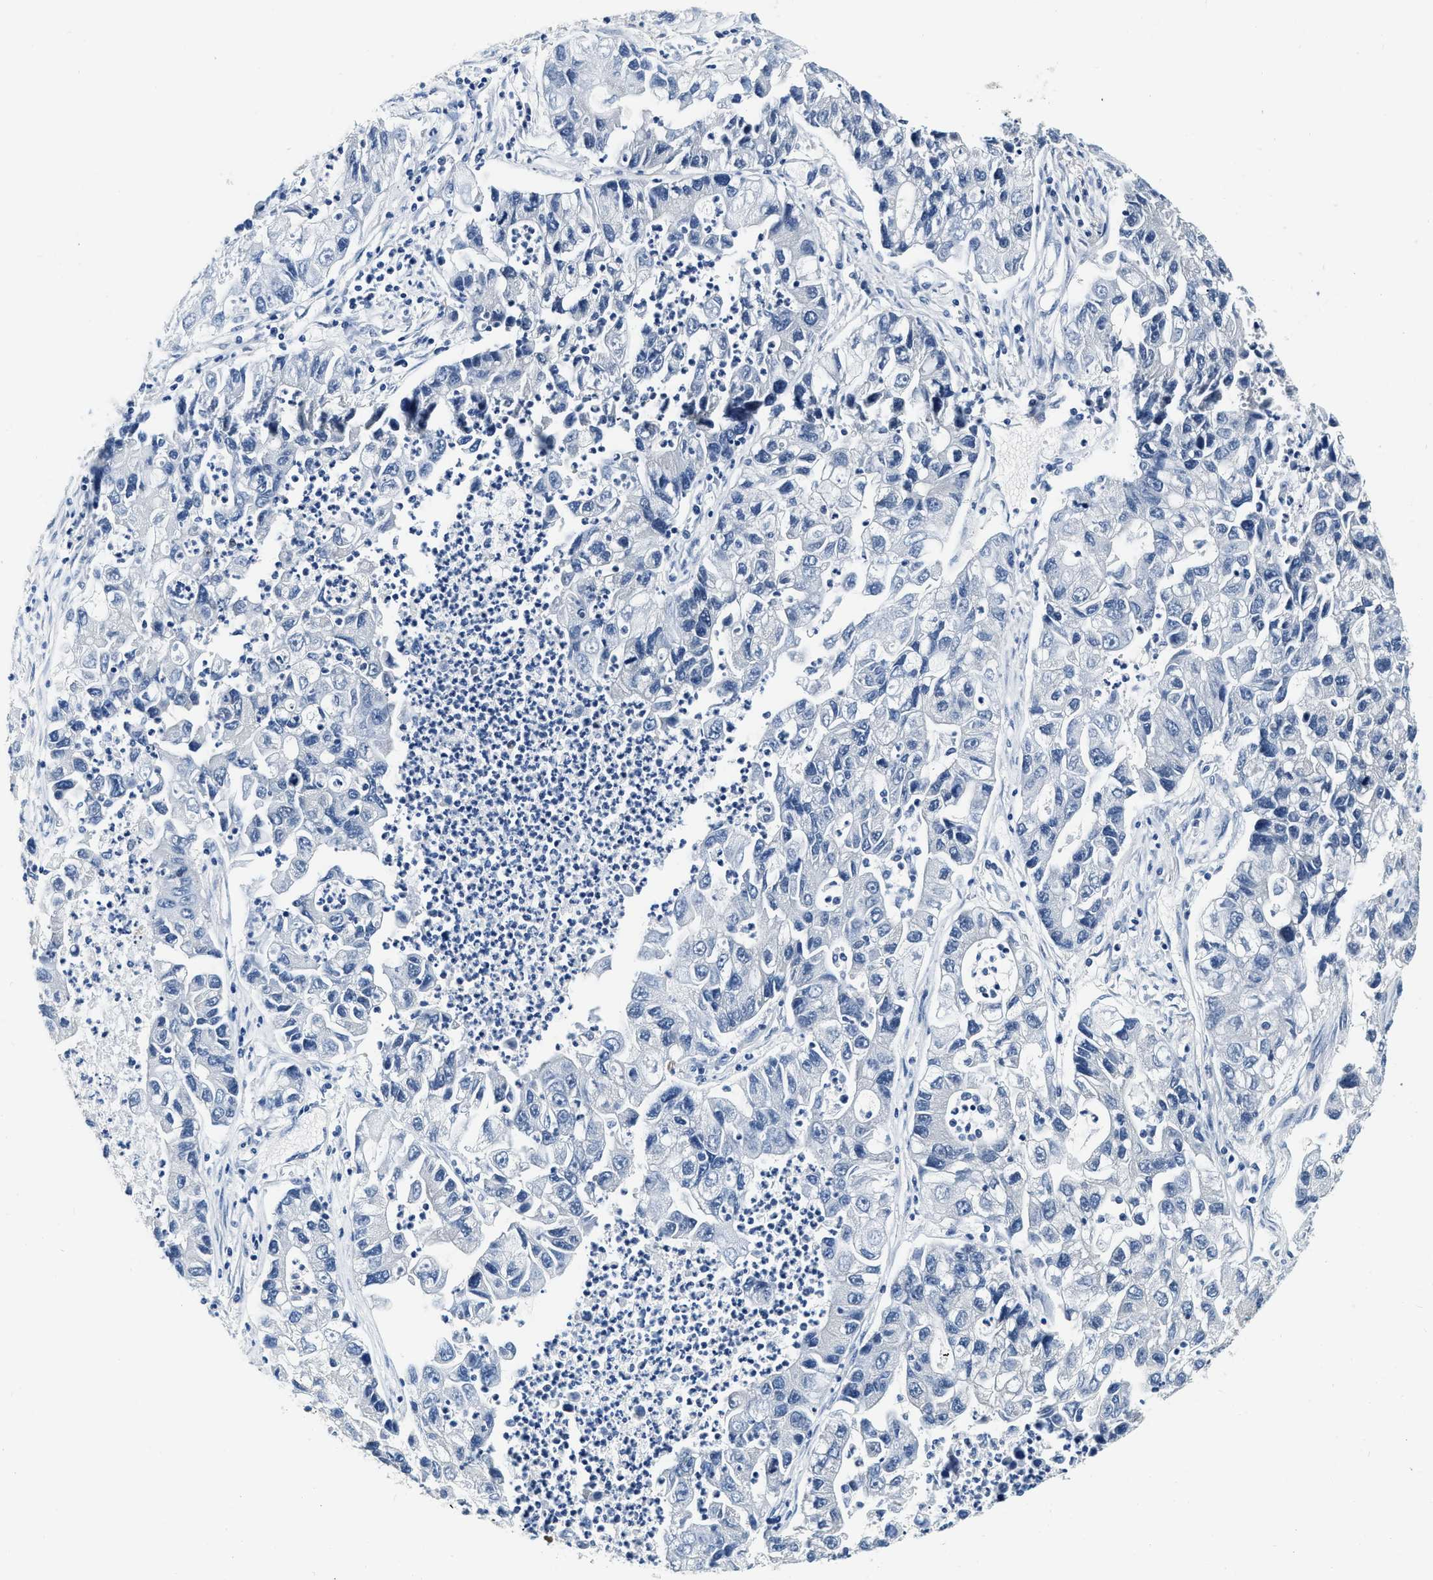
{"staining": {"intensity": "negative", "quantity": "none", "location": "none"}, "tissue": "lung cancer", "cell_type": "Tumor cells", "image_type": "cancer", "snomed": [{"axis": "morphology", "description": "Adenocarcinoma, NOS"}, {"axis": "topography", "description": "Lung"}], "caption": "High power microscopy image of an immunohistochemistry (IHC) histopathology image of lung cancer (adenocarcinoma), revealing no significant expression in tumor cells.", "gene": "EIF2AK2", "patient": {"sex": "female", "age": 51}}